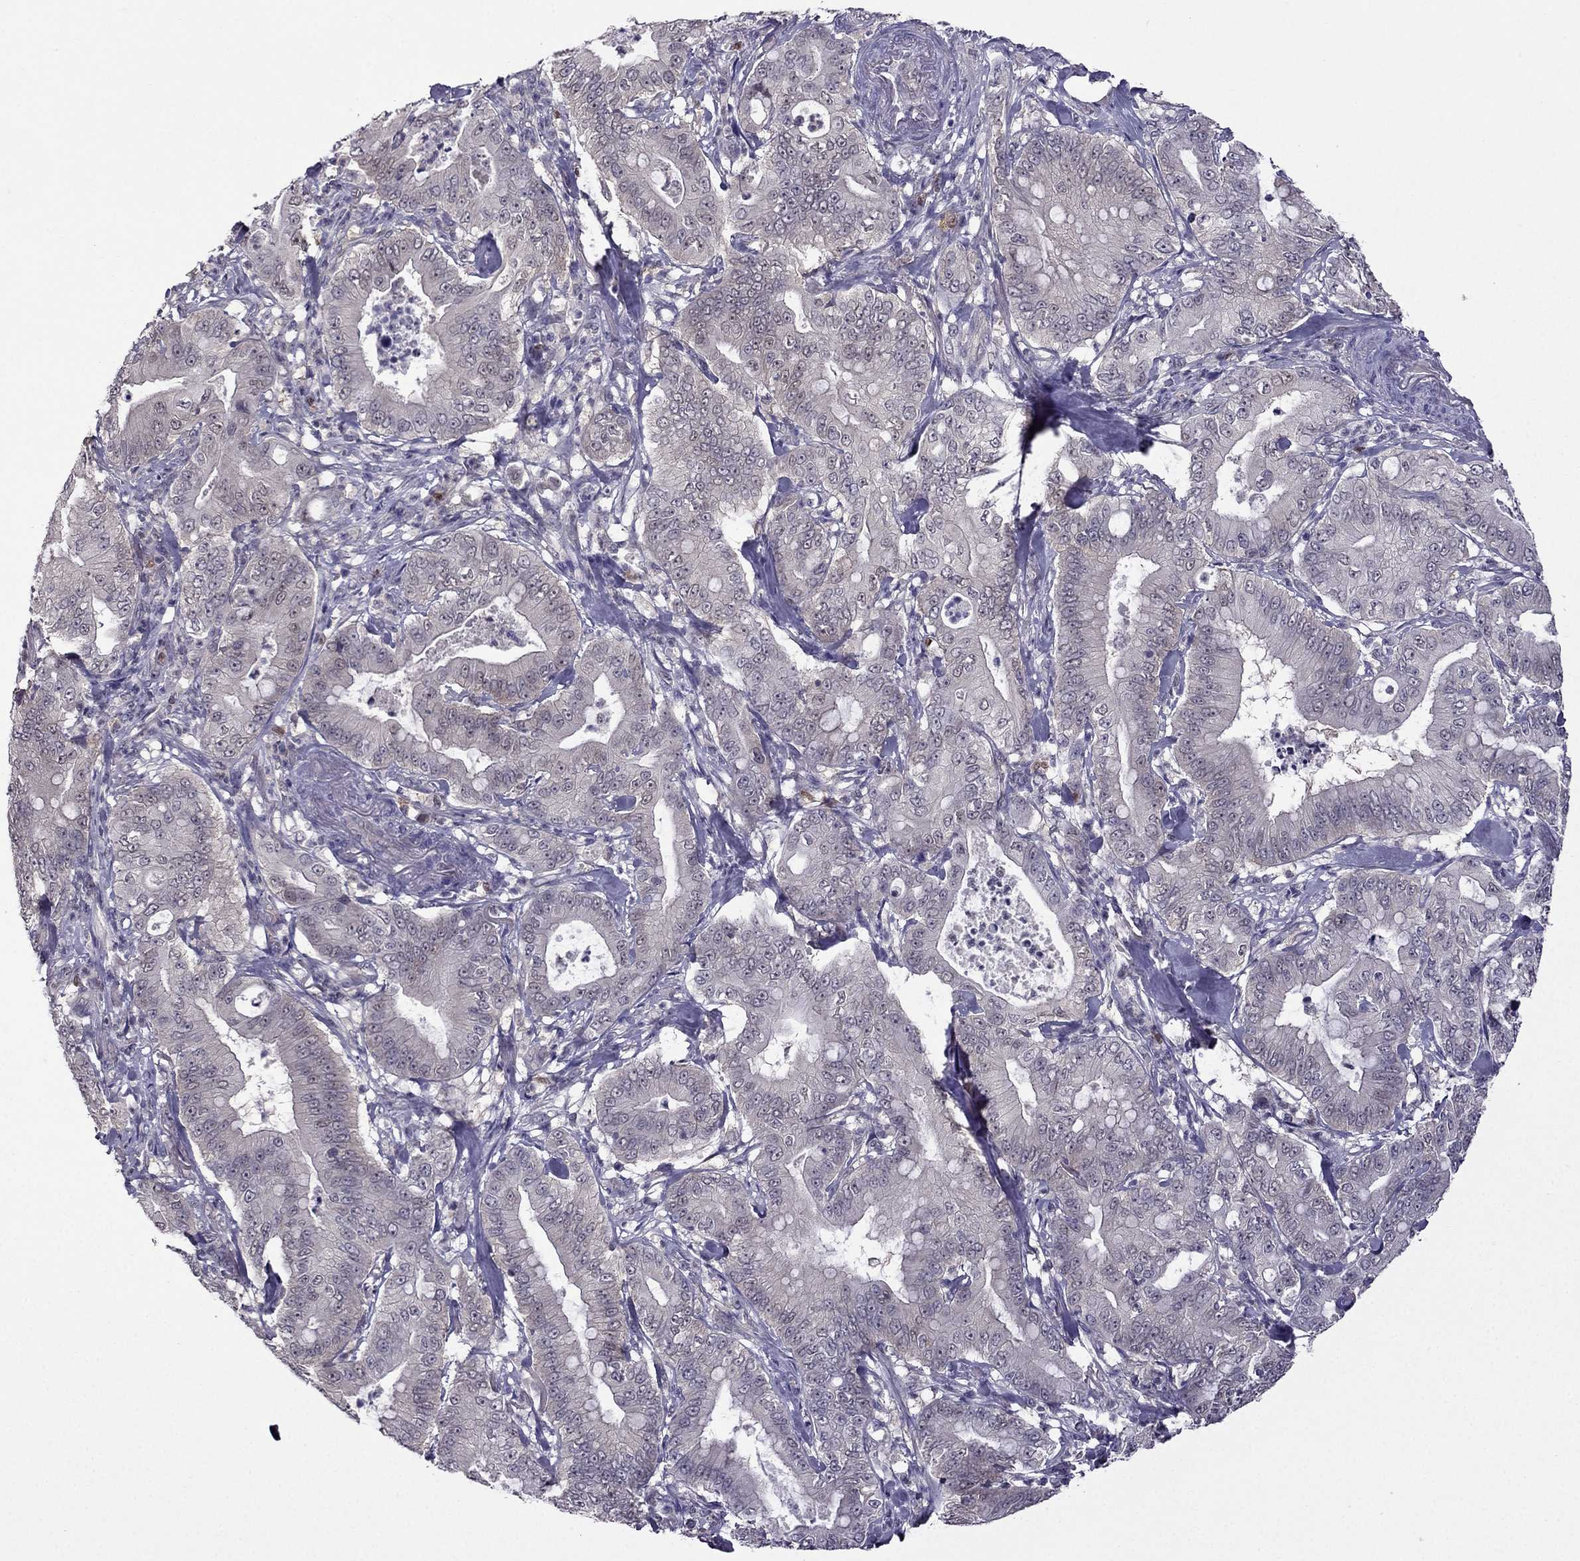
{"staining": {"intensity": "negative", "quantity": "none", "location": "none"}, "tissue": "pancreatic cancer", "cell_type": "Tumor cells", "image_type": "cancer", "snomed": [{"axis": "morphology", "description": "Adenocarcinoma, NOS"}, {"axis": "topography", "description": "Pancreas"}], "caption": "An immunohistochemistry micrograph of pancreatic adenocarcinoma is shown. There is no staining in tumor cells of pancreatic adenocarcinoma. (DAB (3,3'-diaminobenzidine) immunohistochemistry with hematoxylin counter stain).", "gene": "CDK5", "patient": {"sex": "male", "age": 71}}